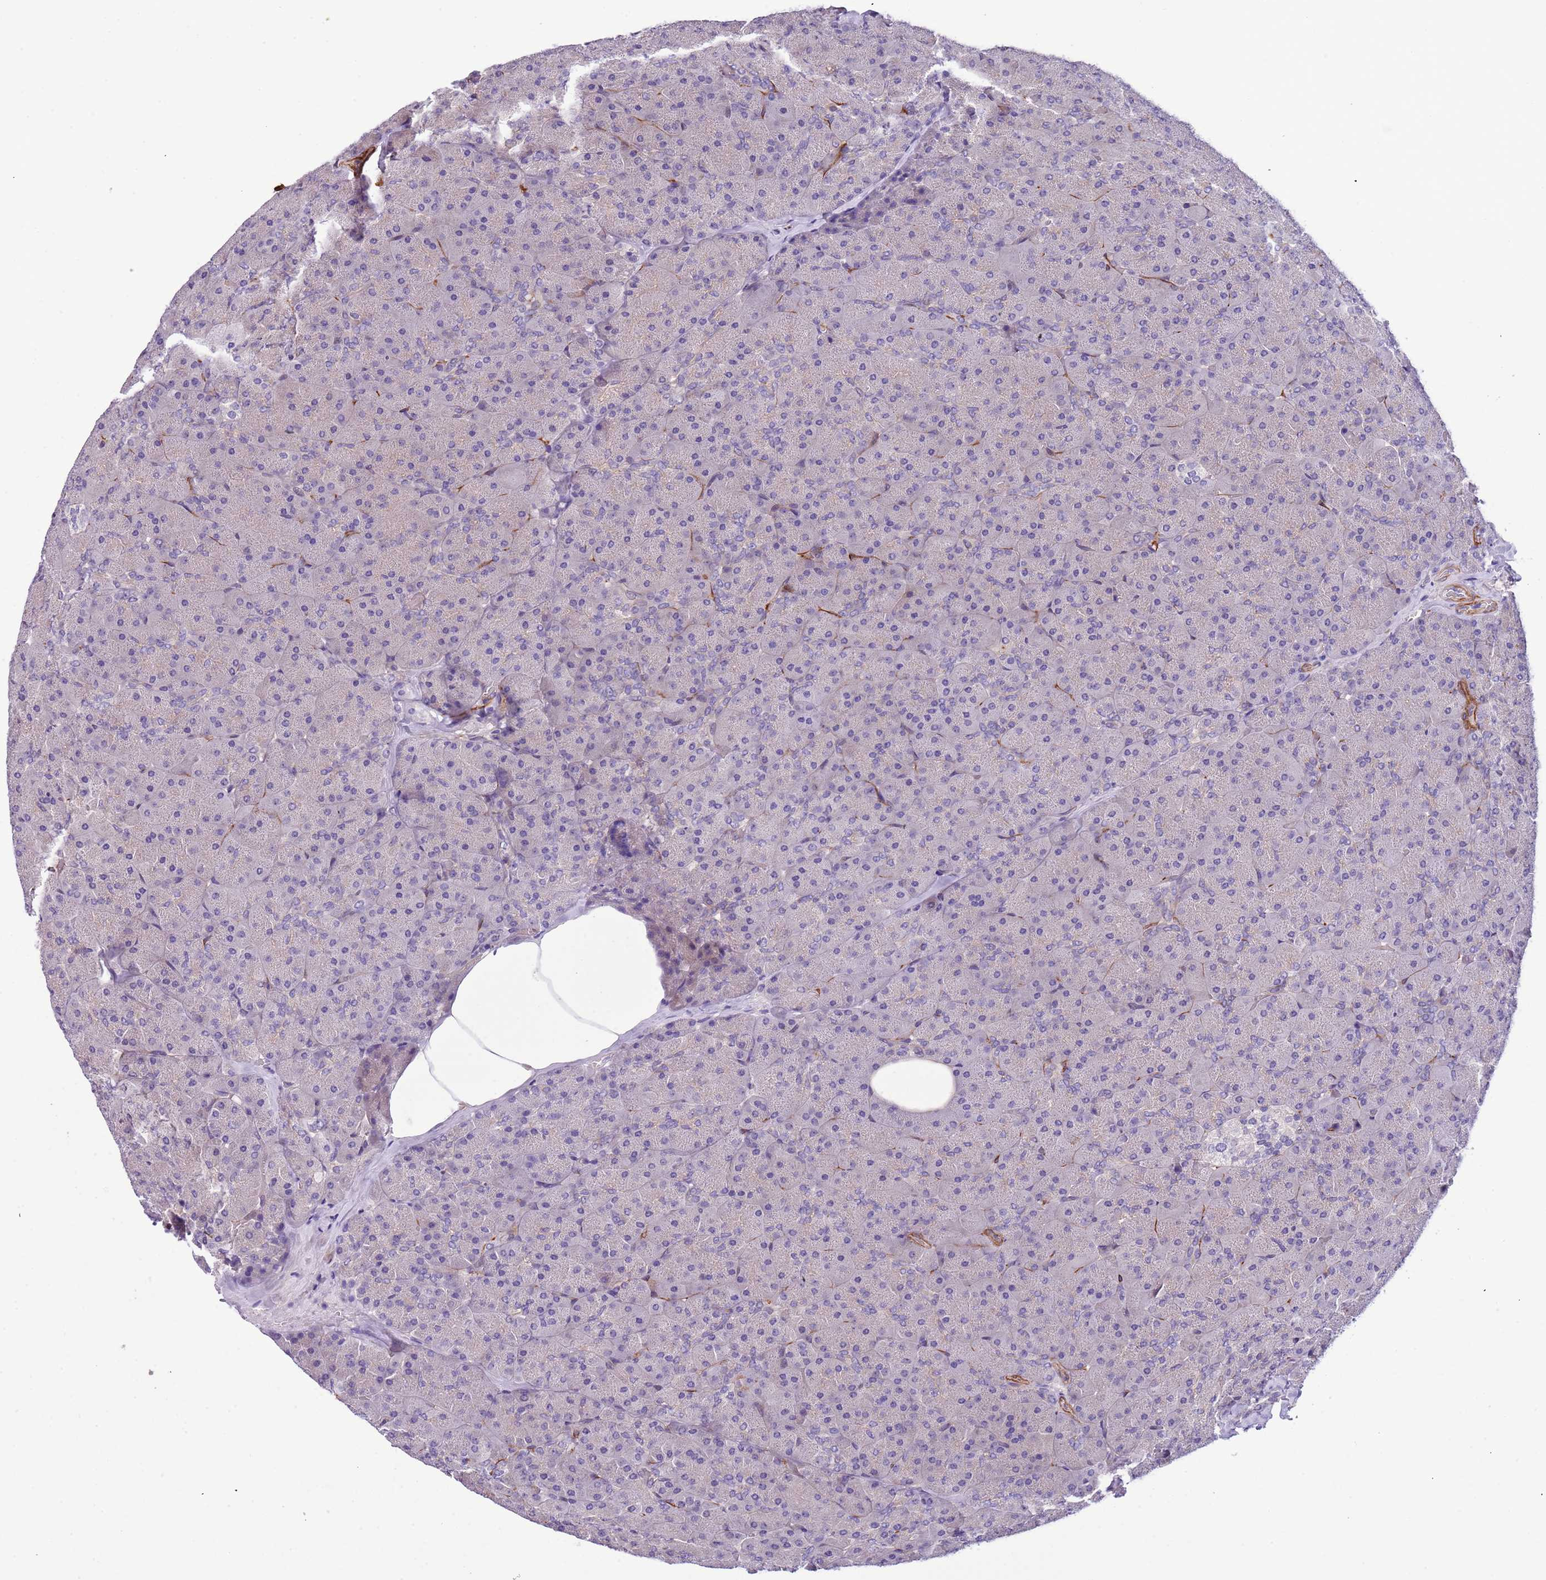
{"staining": {"intensity": "negative", "quantity": "none", "location": "none"}, "tissue": "pancreas", "cell_type": "Exocrine glandular cells", "image_type": "normal", "snomed": [{"axis": "morphology", "description": "Normal tissue, NOS"}, {"axis": "topography", "description": "Pancreas"}], "caption": "Exocrine glandular cells are negative for protein expression in benign human pancreas. (Immunohistochemistry, brightfield microscopy, high magnification).", "gene": "PLEKHH1", "patient": {"sex": "male", "age": 36}}